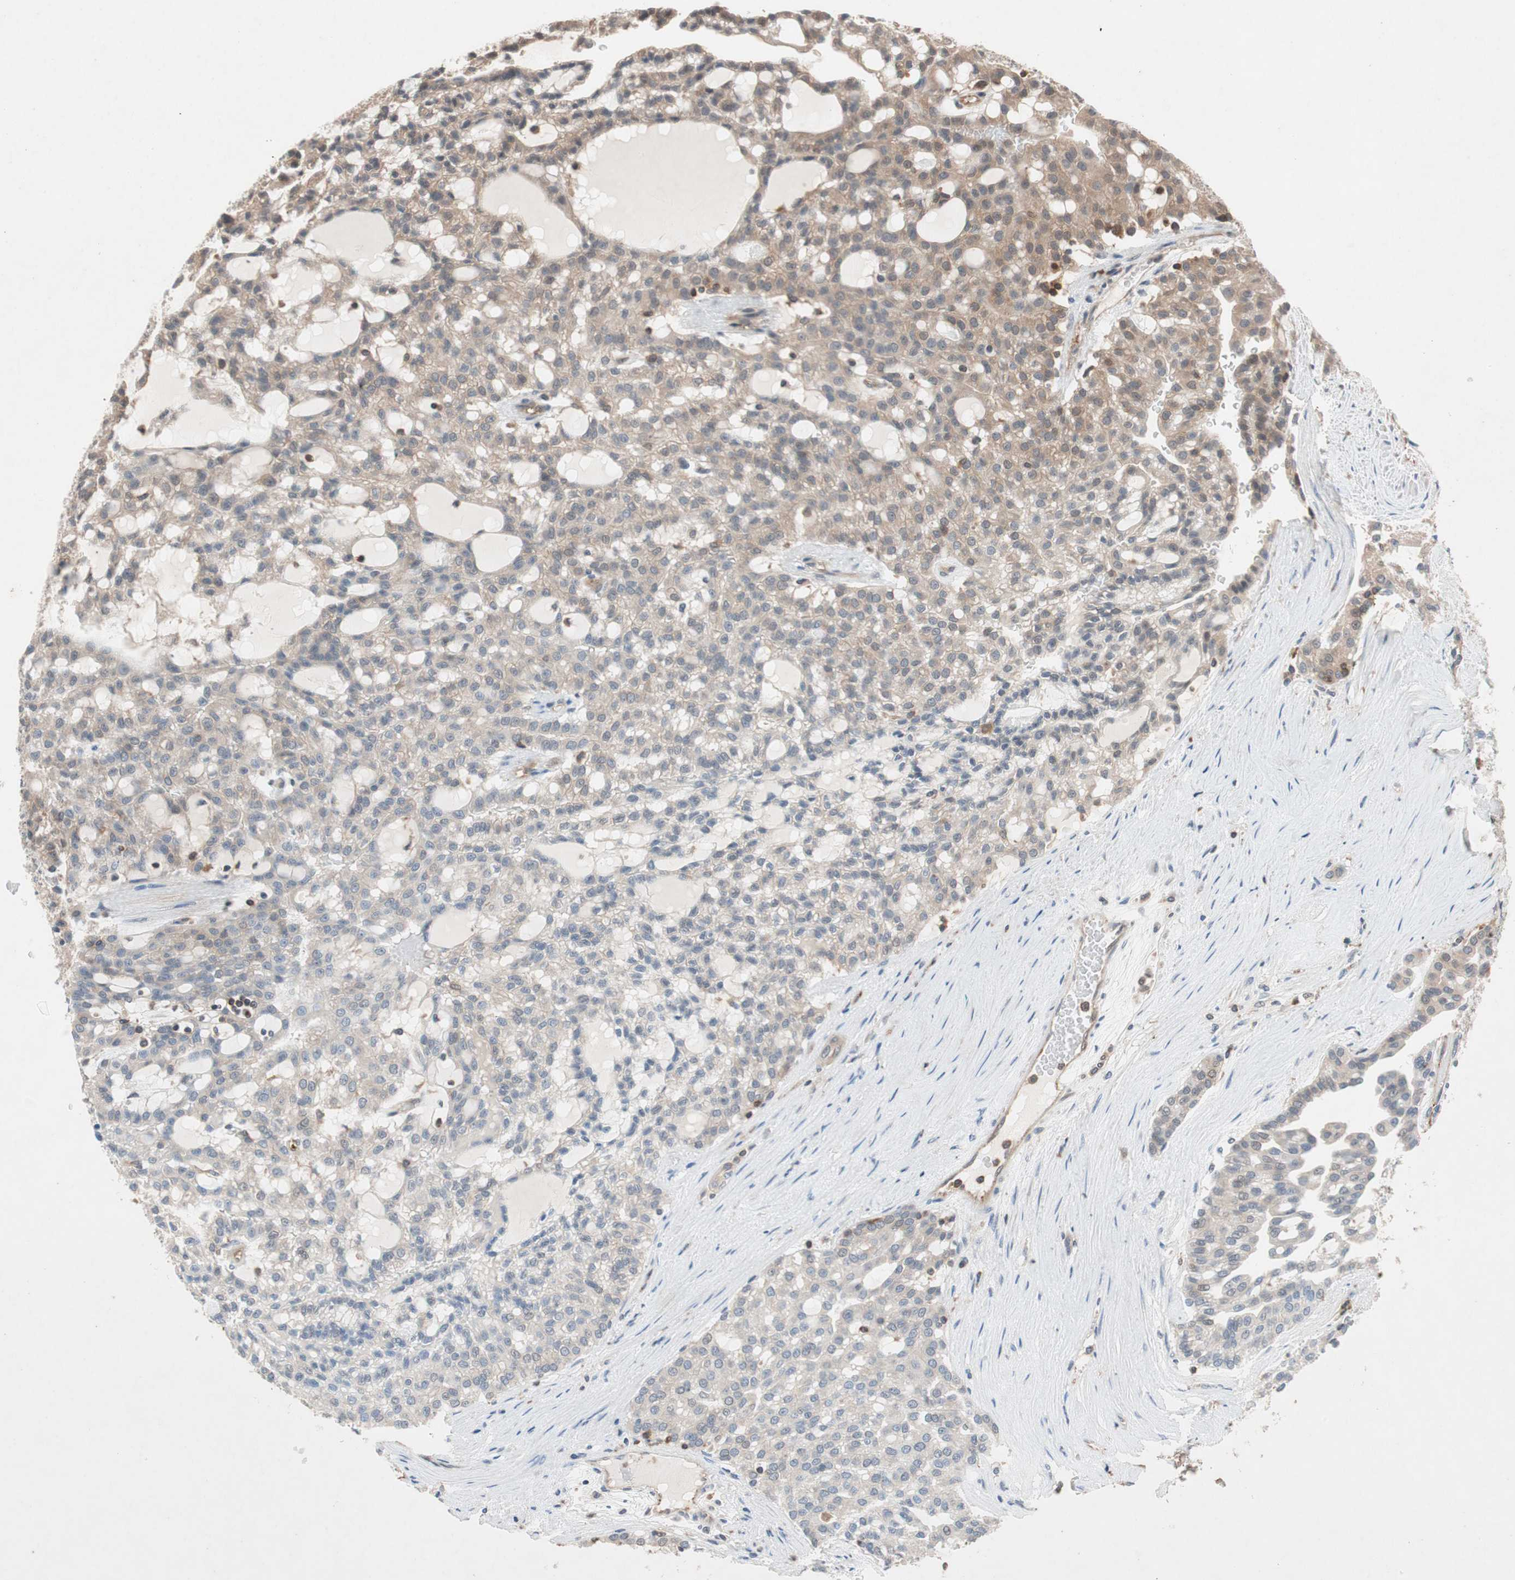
{"staining": {"intensity": "weak", "quantity": "25%-75%", "location": "cytoplasmic/membranous"}, "tissue": "renal cancer", "cell_type": "Tumor cells", "image_type": "cancer", "snomed": [{"axis": "morphology", "description": "Adenocarcinoma, NOS"}, {"axis": "topography", "description": "Kidney"}], "caption": "Immunohistochemistry staining of renal cancer (adenocarcinoma), which demonstrates low levels of weak cytoplasmic/membranous staining in approximately 25%-75% of tumor cells indicating weak cytoplasmic/membranous protein positivity. The staining was performed using DAB (brown) for protein detection and nuclei were counterstained in hematoxylin (blue).", "gene": "GALT", "patient": {"sex": "male", "age": 63}}